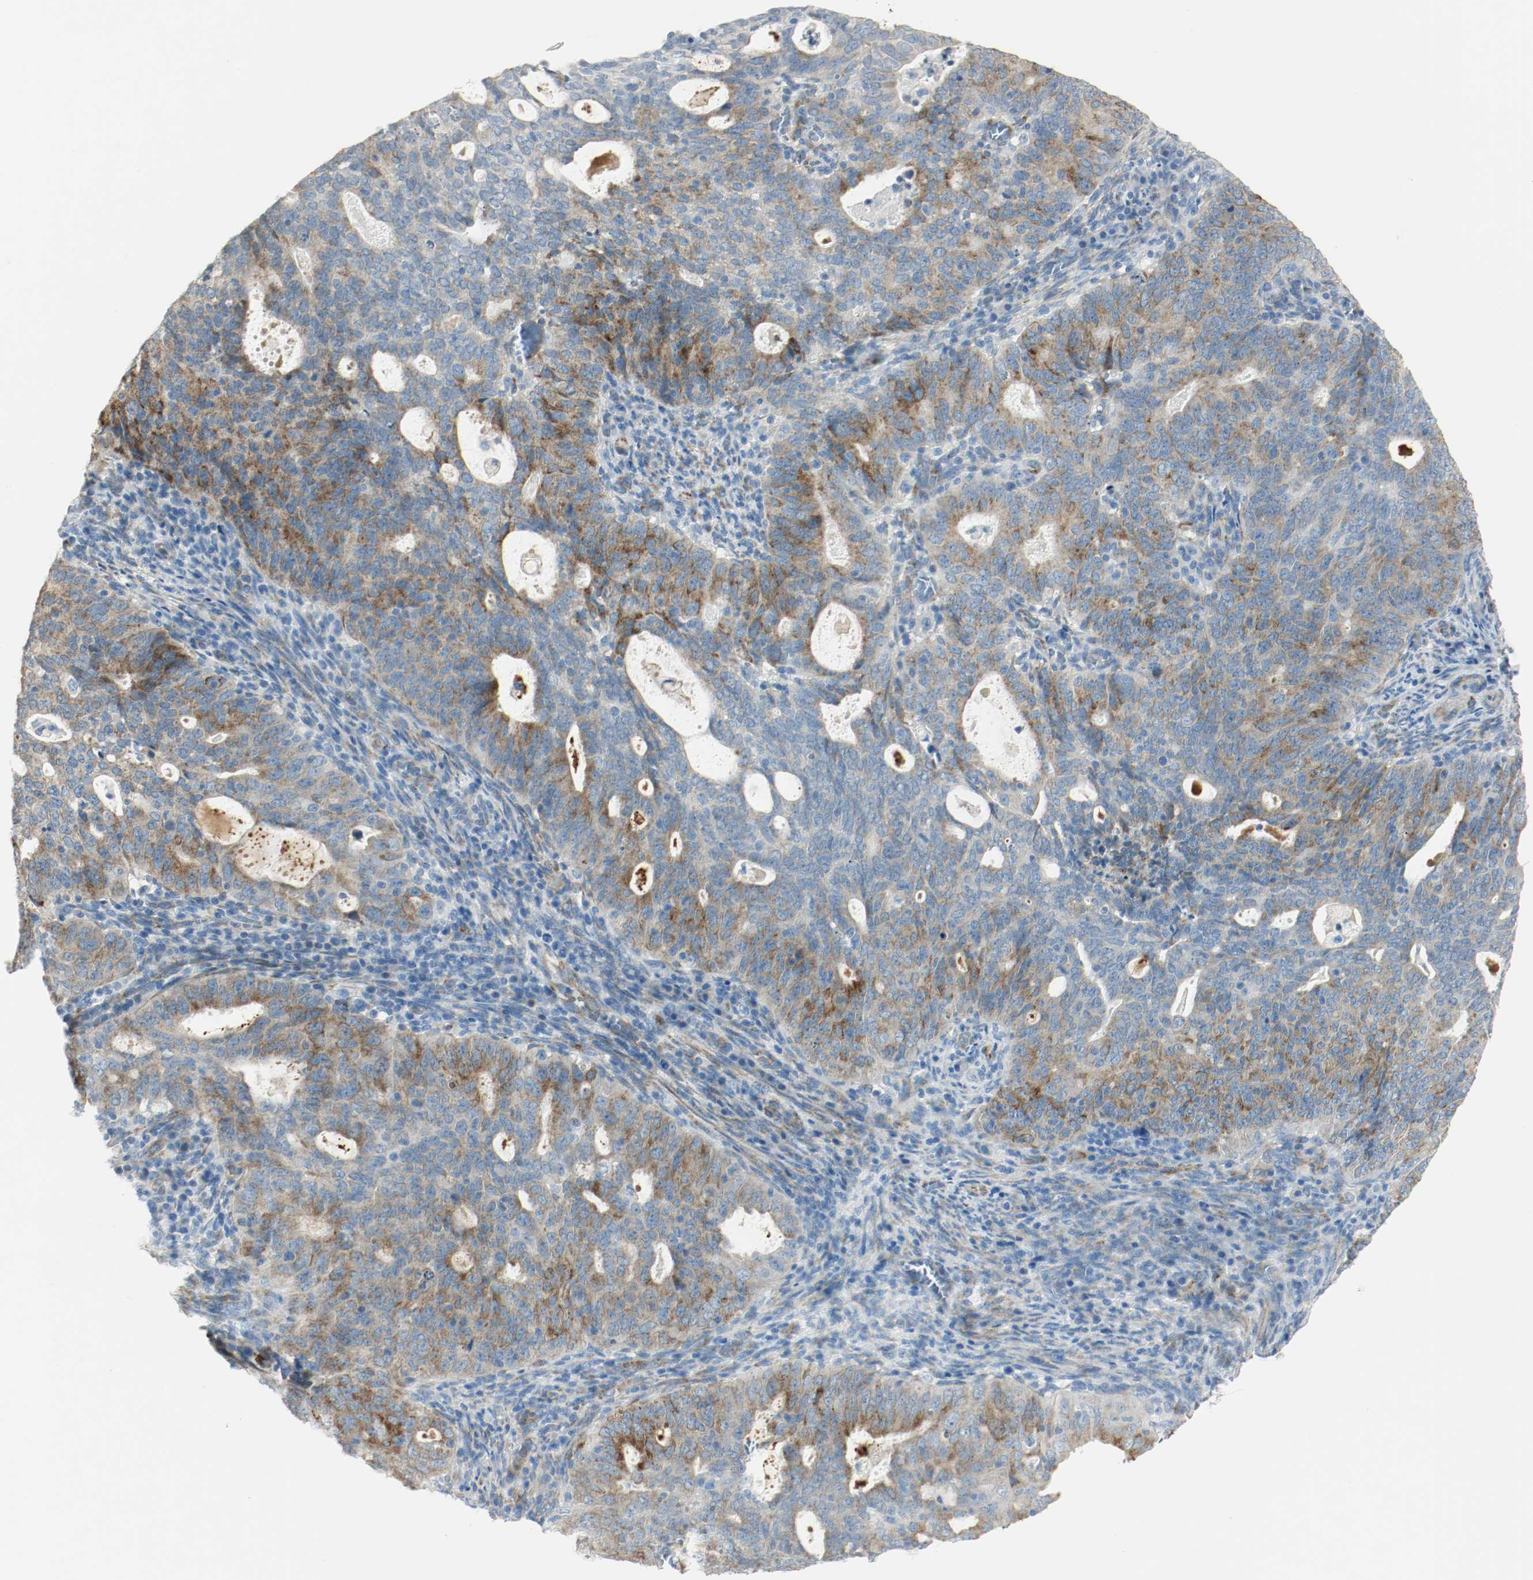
{"staining": {"intensity": "moderate", "quantity": "25%-75%", "location": "cytoplasmic/membranous"}, "tissue": "cervical cancer", "cell_type": "Tumor cells", "image_type": "cancer", "snomed": [{"axis": "morphology", "description": "Adenocarcinoma, NOS"}, {"axis": "topography", "description": "Cervix"}], "caption": "Human cervical cancer stained with a protein marker reveals moderate staining in tumor cells.", "gene": "LAMB1", "patient": {"sex": "female", "age": 44}}